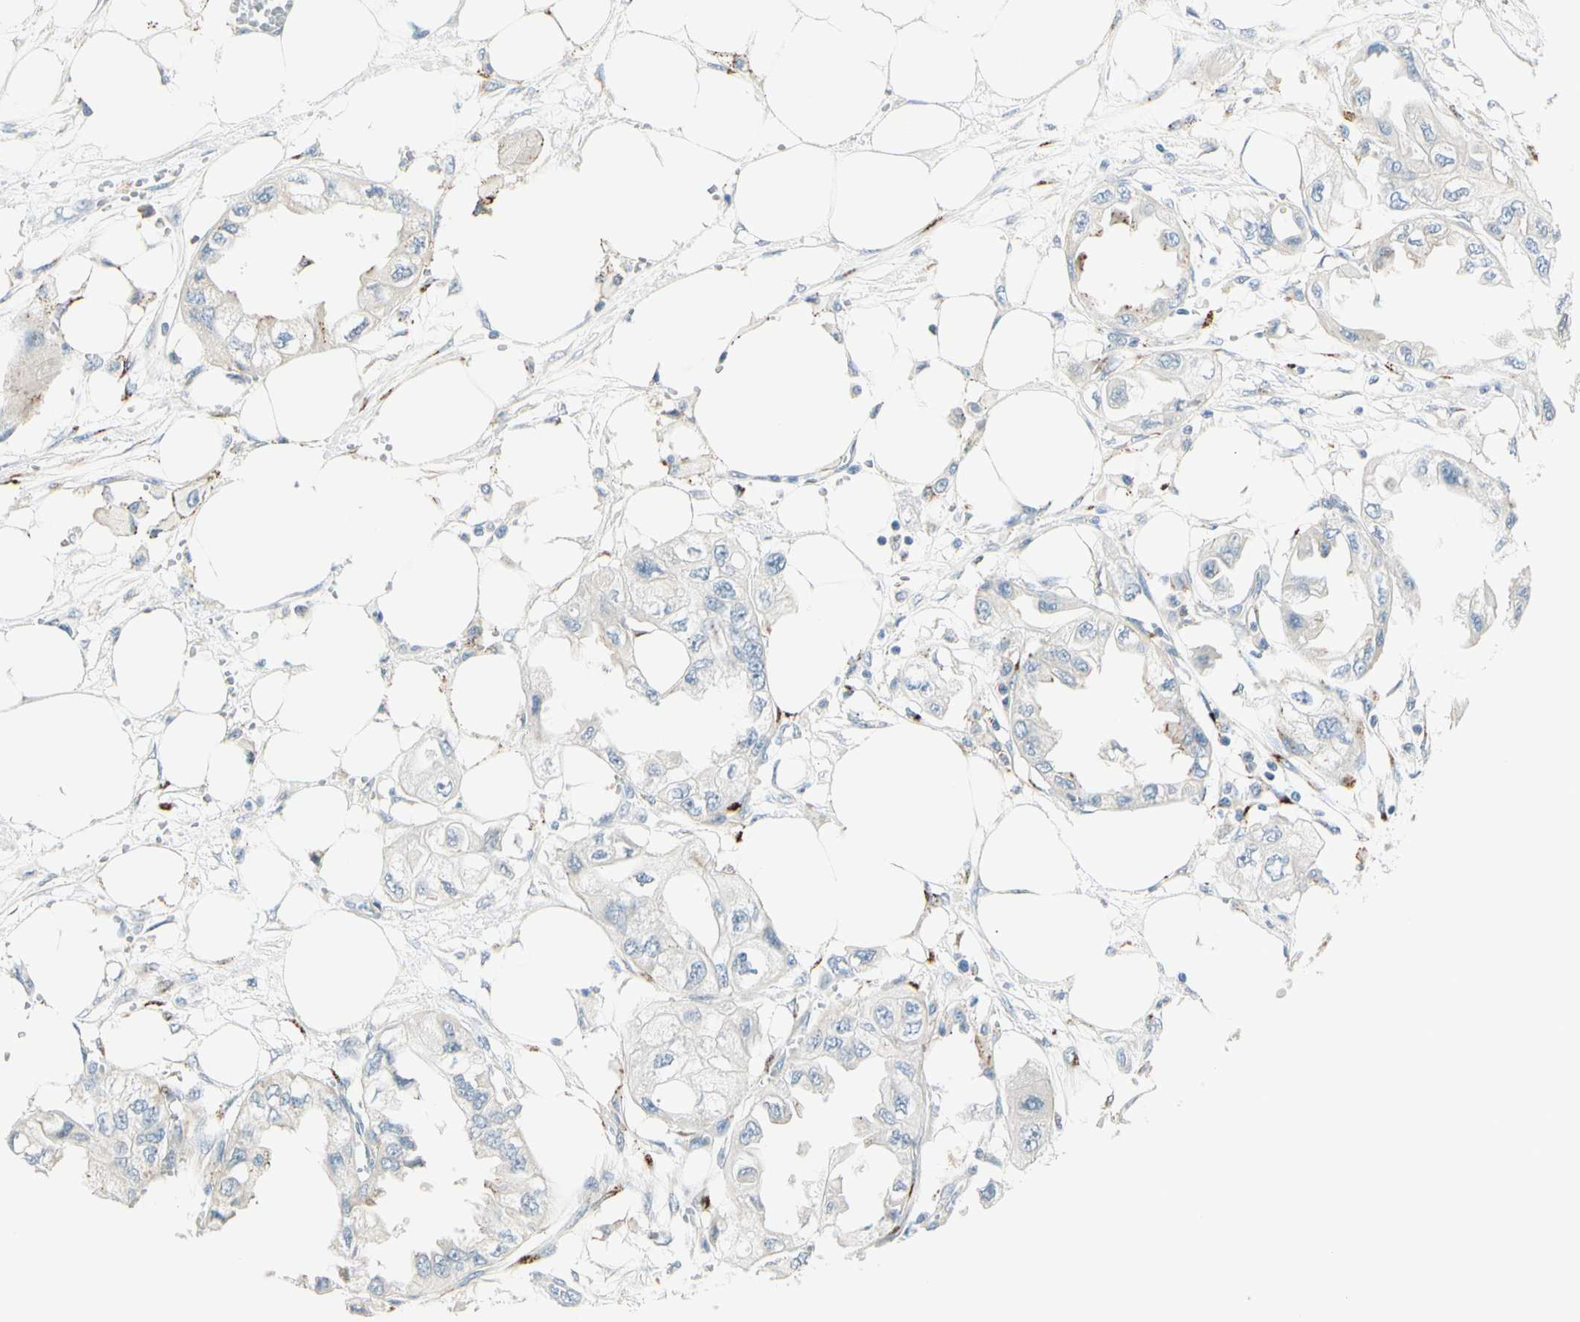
{"staining": {"intensity": "negative", "quantity": "none", "location": "none"}, "tissue": "endometrial cancer", "cell_type": "Tumor cells", "image_type": "cancer", "snomed": [{"axis": "morphology", "description": "Adenocarcinoma, NOS"}, {"axis": "topography", "description": "Endometrium"}], "caption": "Protein analysis of endometrial cancer exhibits no significant staining in tumor cells.", "gene": "GALNT5", "patient": {"sex": "female", "age": 67}}